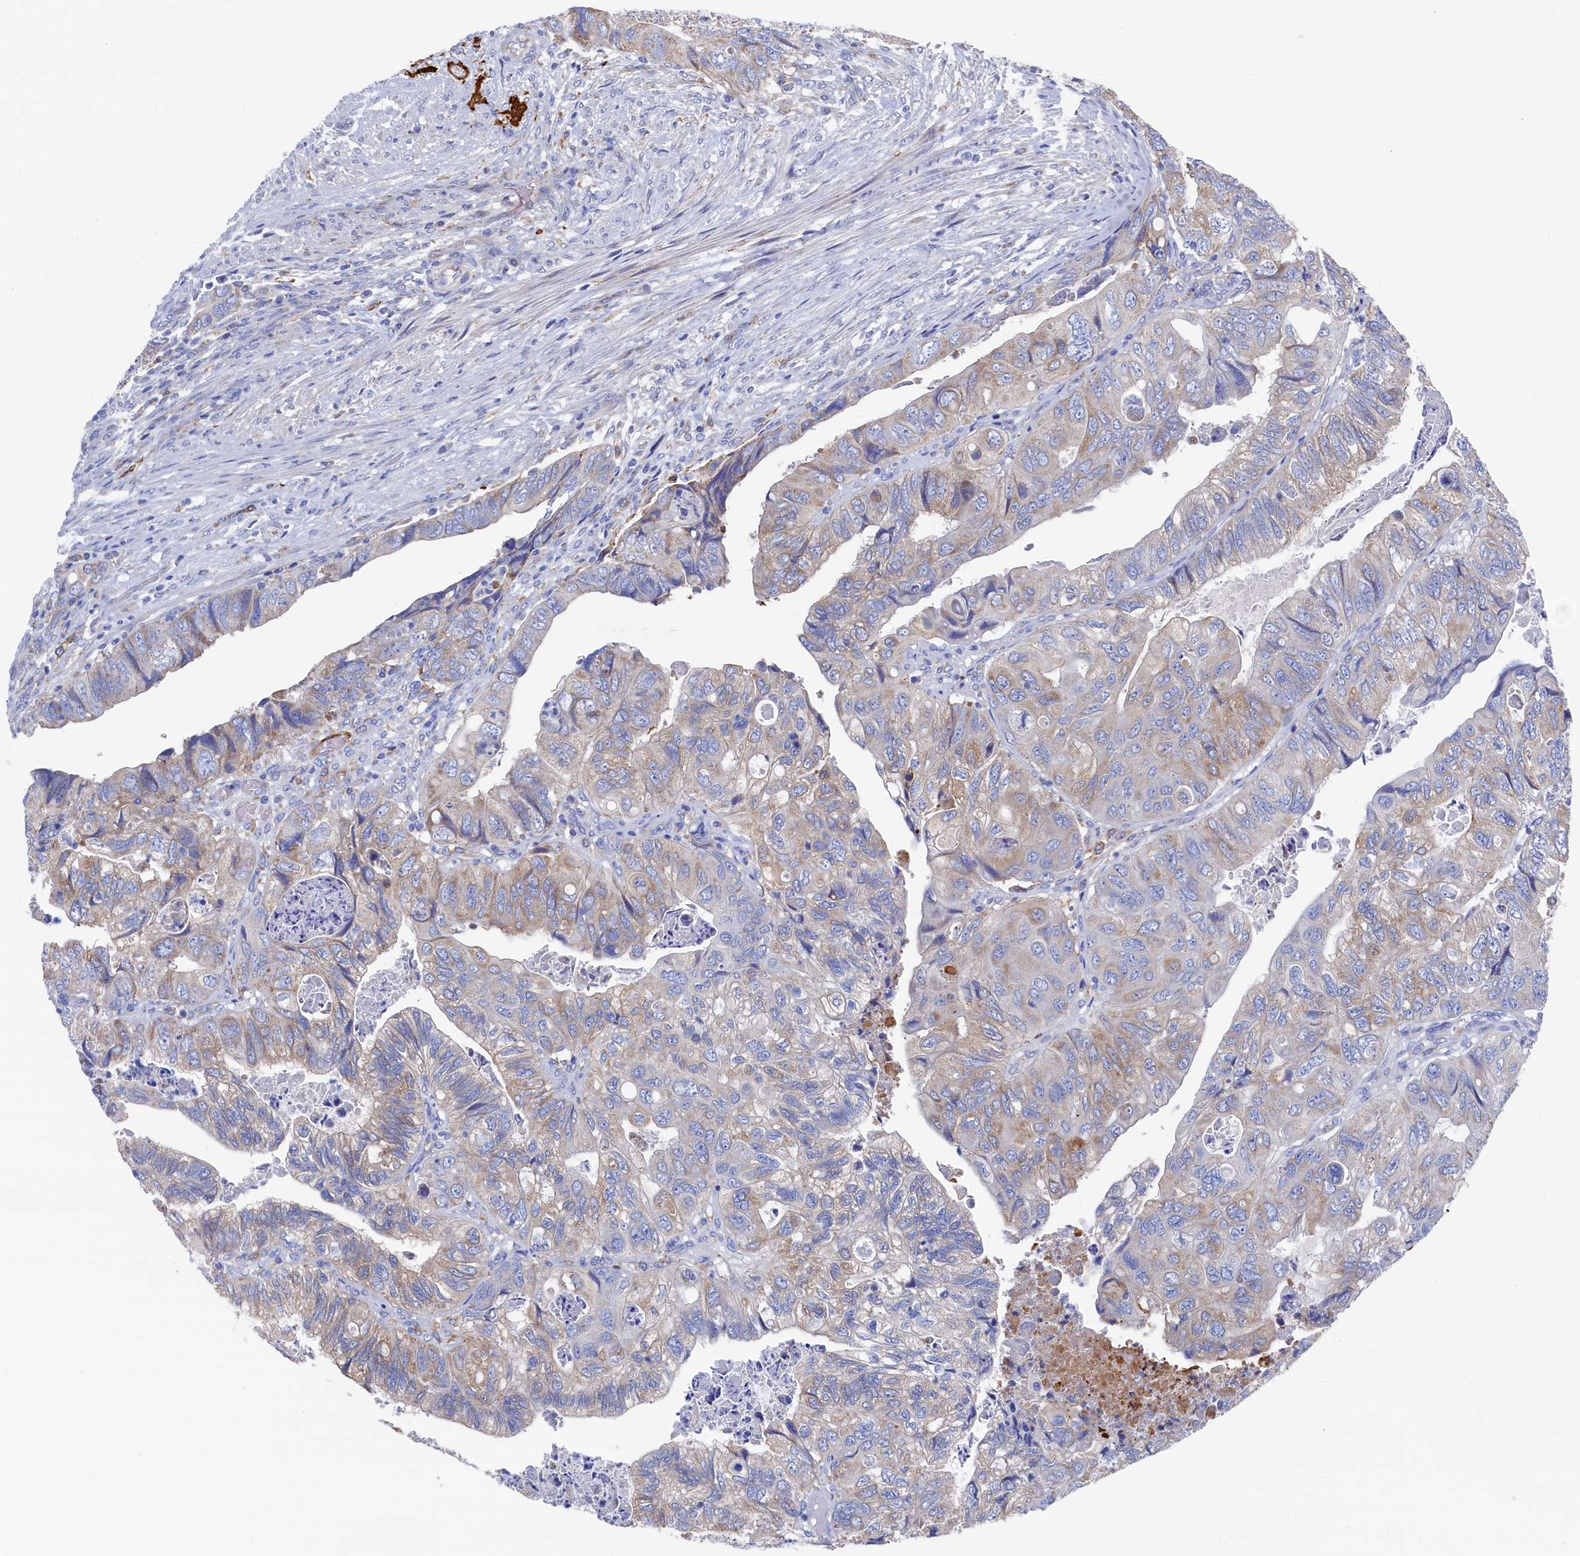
{"staining": {"intensity": "weak", "quantity": "25%-75%", "location": "cytoplasmic/membranous"}, "tissue": "colorectal cancer", "cell_type": "Tumor cells", "image_type": "cancer", "snomed": [{"axis": "morphology", "description": "Adenocarcinoma, NOS"}, {"axis": "topography", "description": "Rectum"}], "caption": "The immunohistochemical stain highlights weak cytoplasmic/membranous expression in tumor cells of adenocarcinoma (colorectal) tissue.", "gene": "C12orf73", "patient": {"sex": "male", "age": 63}}